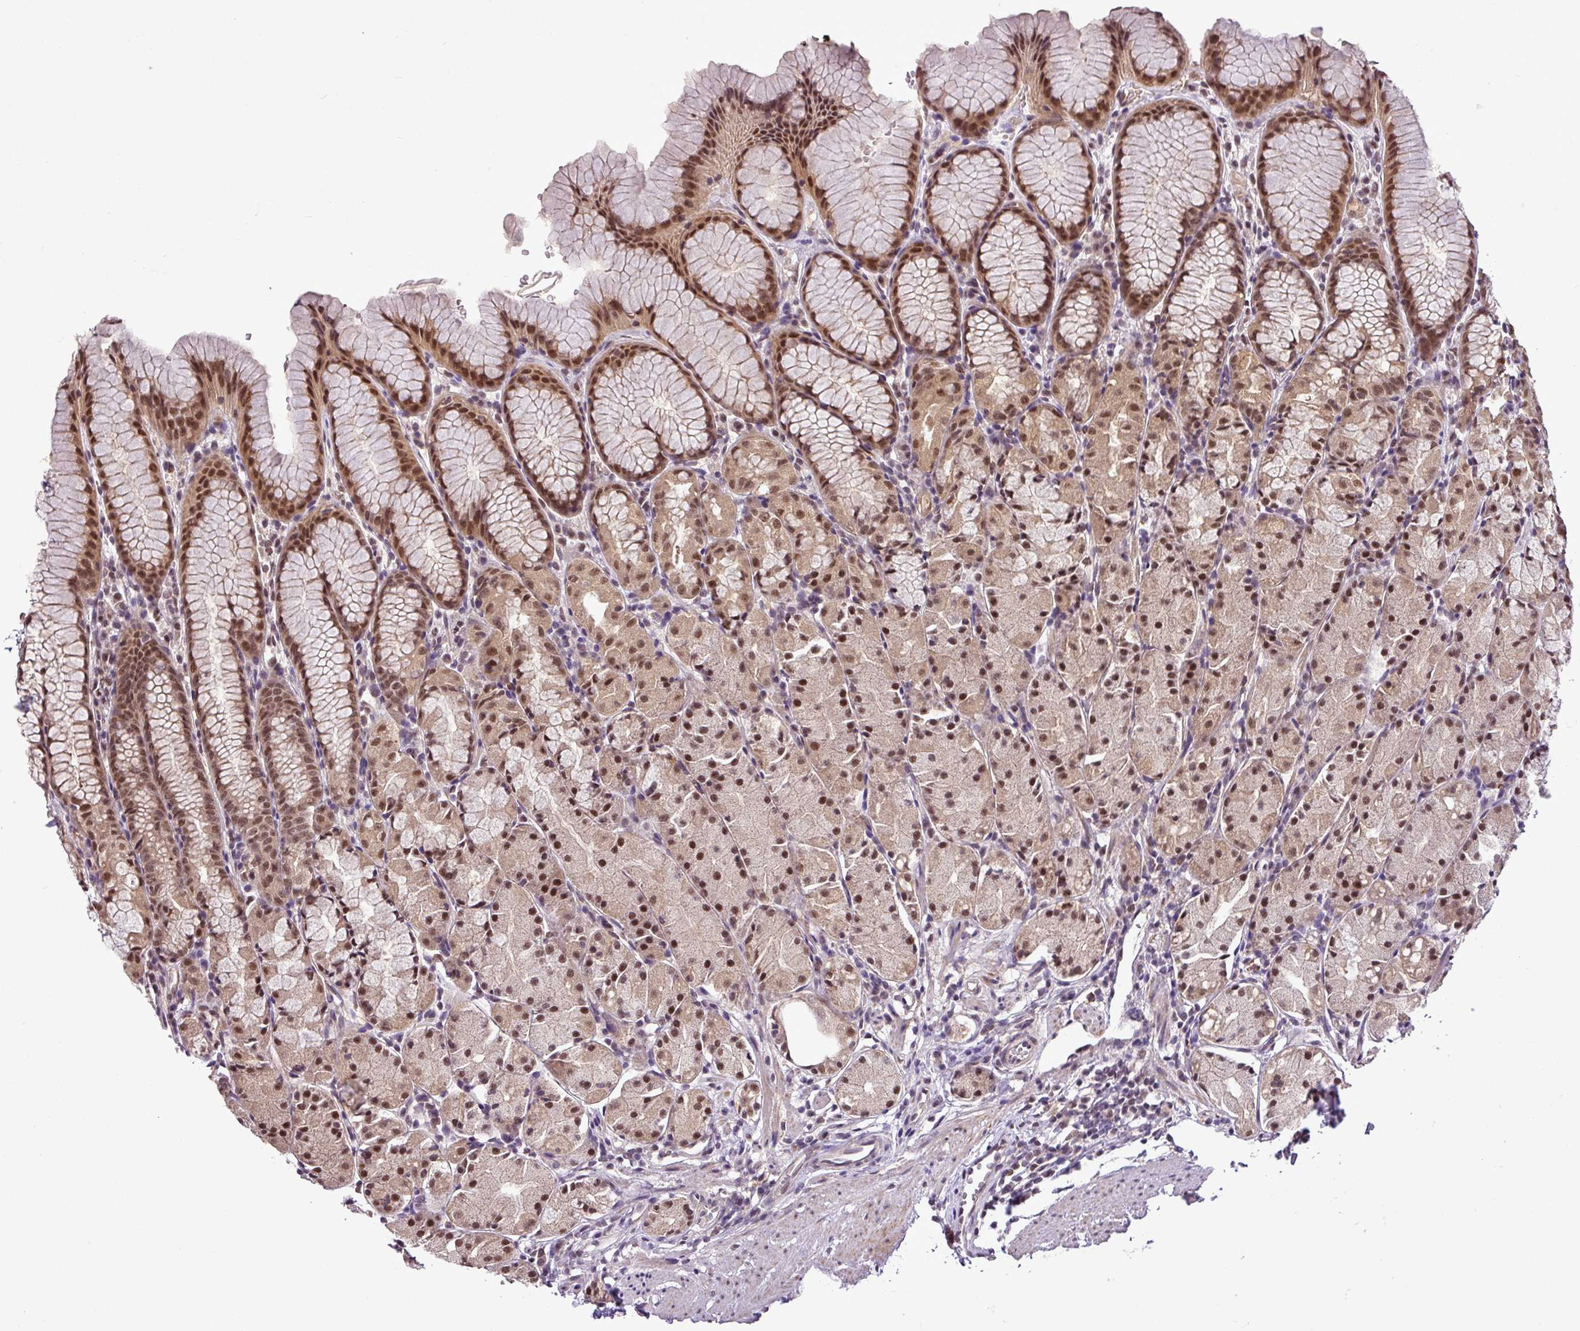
{"staining": {"intensity": "moderate", "quantity": ">75%", "location": "cytoplasmic/membranous,nuclear"}, "tissue": "stomach", "cell_type": "Glandular cells", "image_type": "normal", "snomed": [{"axis": "morphology", "description": "Normal tissue, NOS"}, {"axis": "topography", "description": "Stomach, upper"}], "caption": "Protein expression analysis of normal human stomach reveals moderate cytoplasmic/membranous,nuclear expression in approximately >75% of glandular cells. (DAB (3,3'-diaminobenzidine) IHC, brown staining for protein, blue staining for nuclei).", "gene": "MFHAS1", "patient": {"sex": "male", "age": 47}}